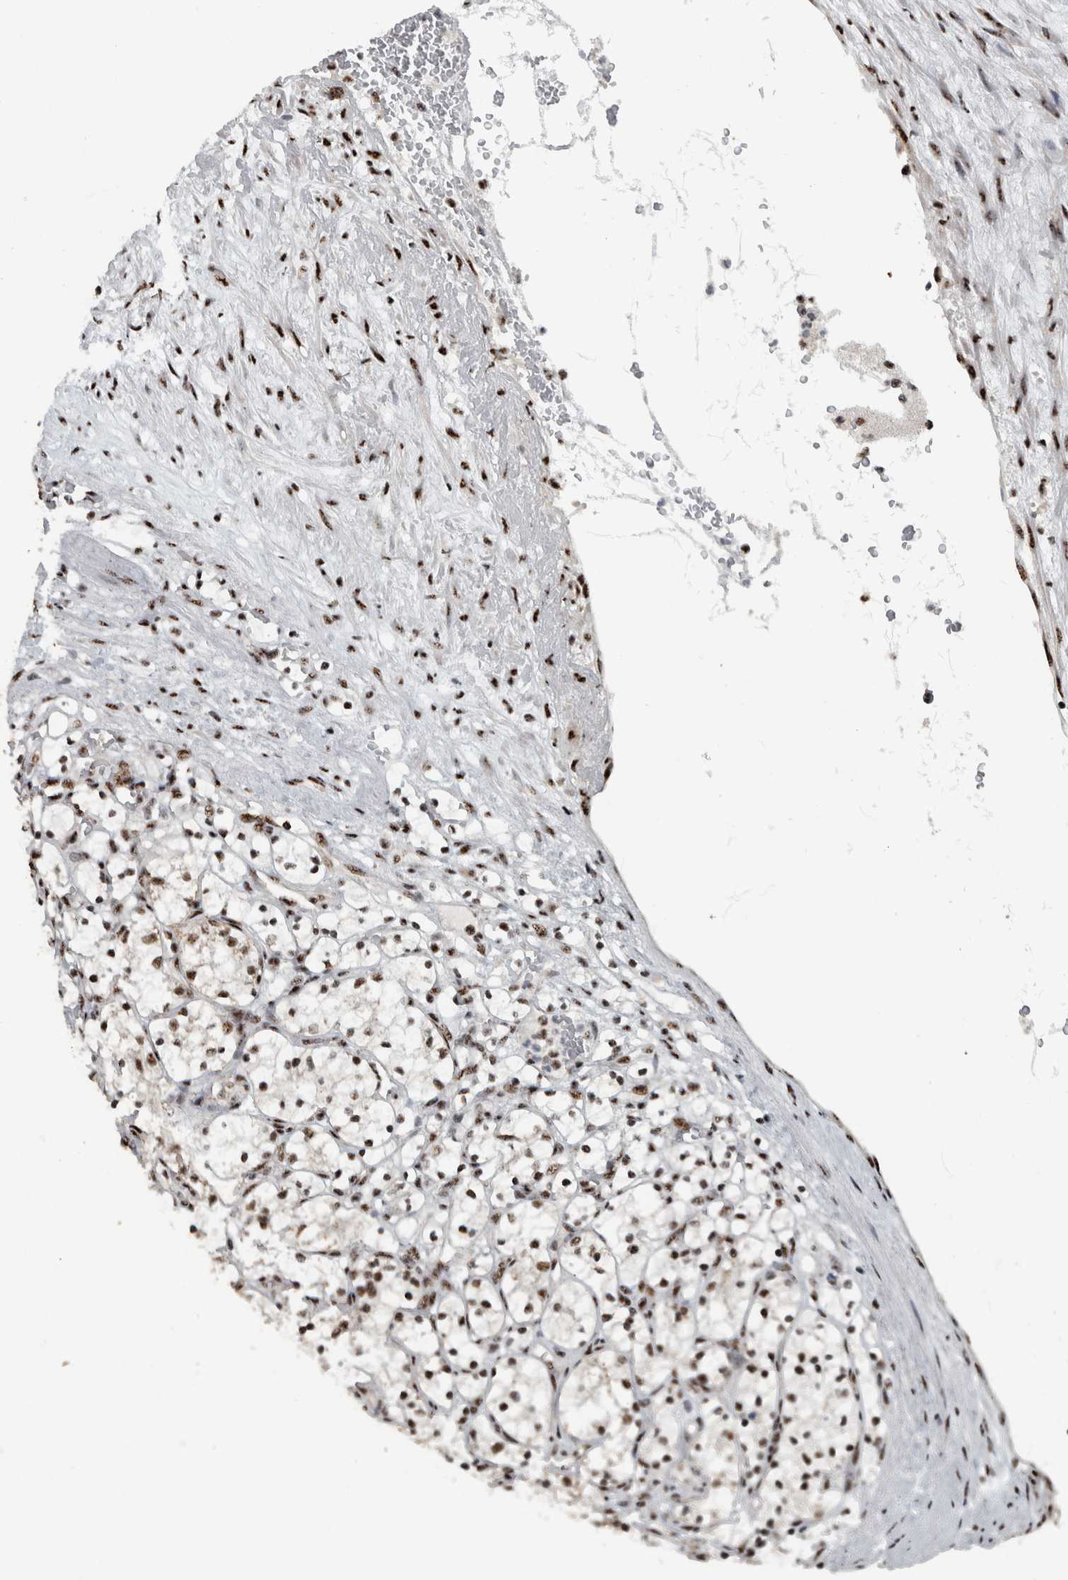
{"staining": {"intensity": "moderate", "quantity": ">75%", "location": "nuclear"}, "tissue": "renal cancer", "cell_type": "Tumor cells", "image_type": "cancer", "snomed": [{"axis": "morphology", "description": "Adenocarcinoma, NOS"}, {"axis": "topography", "description": "Kidney"}], "caption": "Moderate nuclear positivity is seen in approximately >75% of tumor cells in renal cancer.", "gene": "SON", "patient": {"sex": "female", "age": 69}}